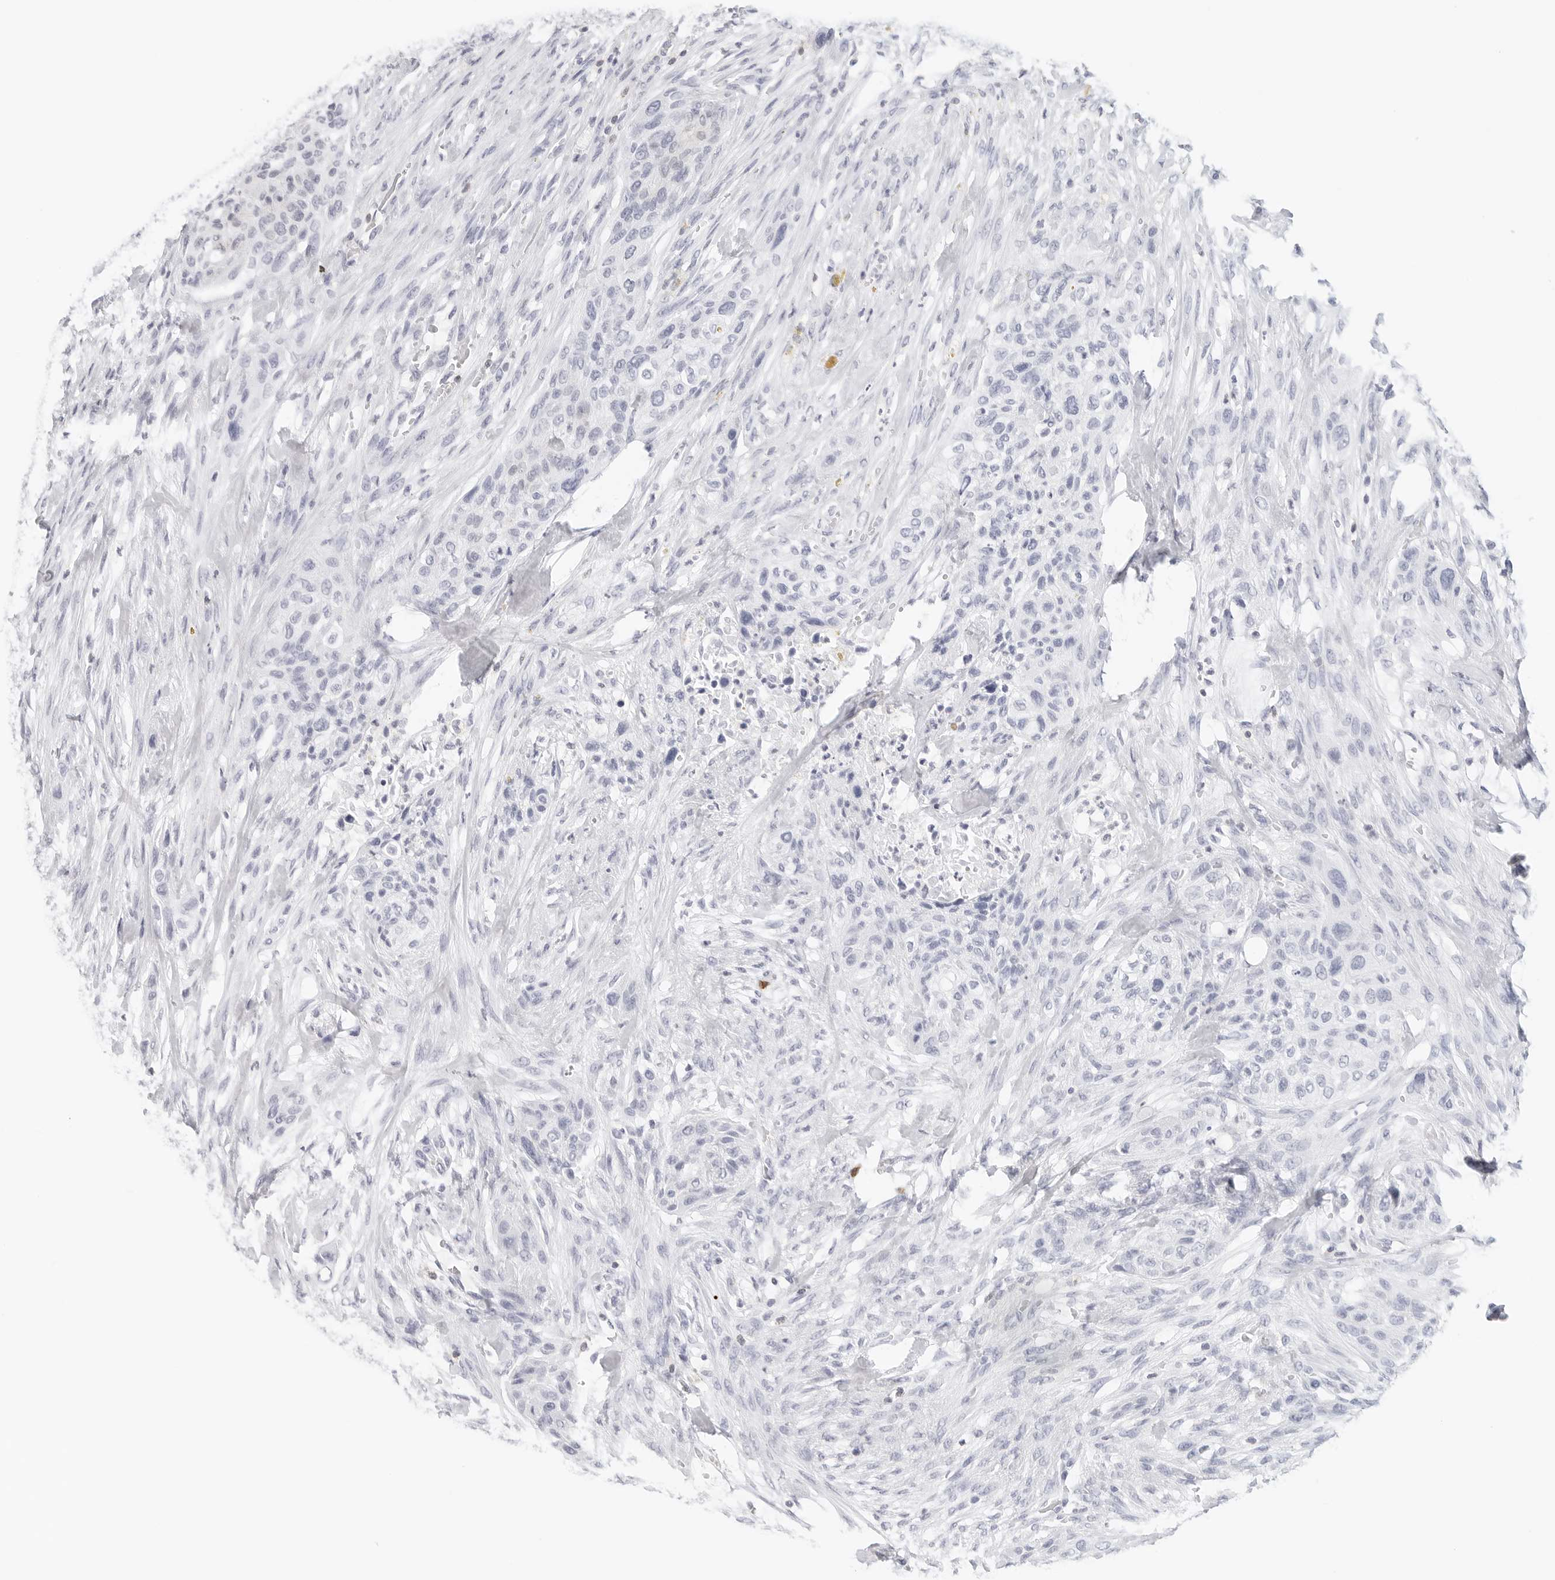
{"staining": {"intensity": "negative", "quantity": "none", "location": "none"}, "tissue": "urothelial cancer", "cell_type": "Tumor cells", "image_type": "cancer", "snomed": [{"axis": "morphology", "description": "Urothelial carcinoma, High grade"}, {"axis": "topography", "description": "Urinary bladder"}], "caption": "An immunohistochemistry (IHC) image of urothelial carcinoma (high-grade) is shown. There is no staining in tumor cells of urothelial carcinoma (high-grade).", "gene": "SLC9A3R1", "patient": {"sex": "male", "age": 35}}